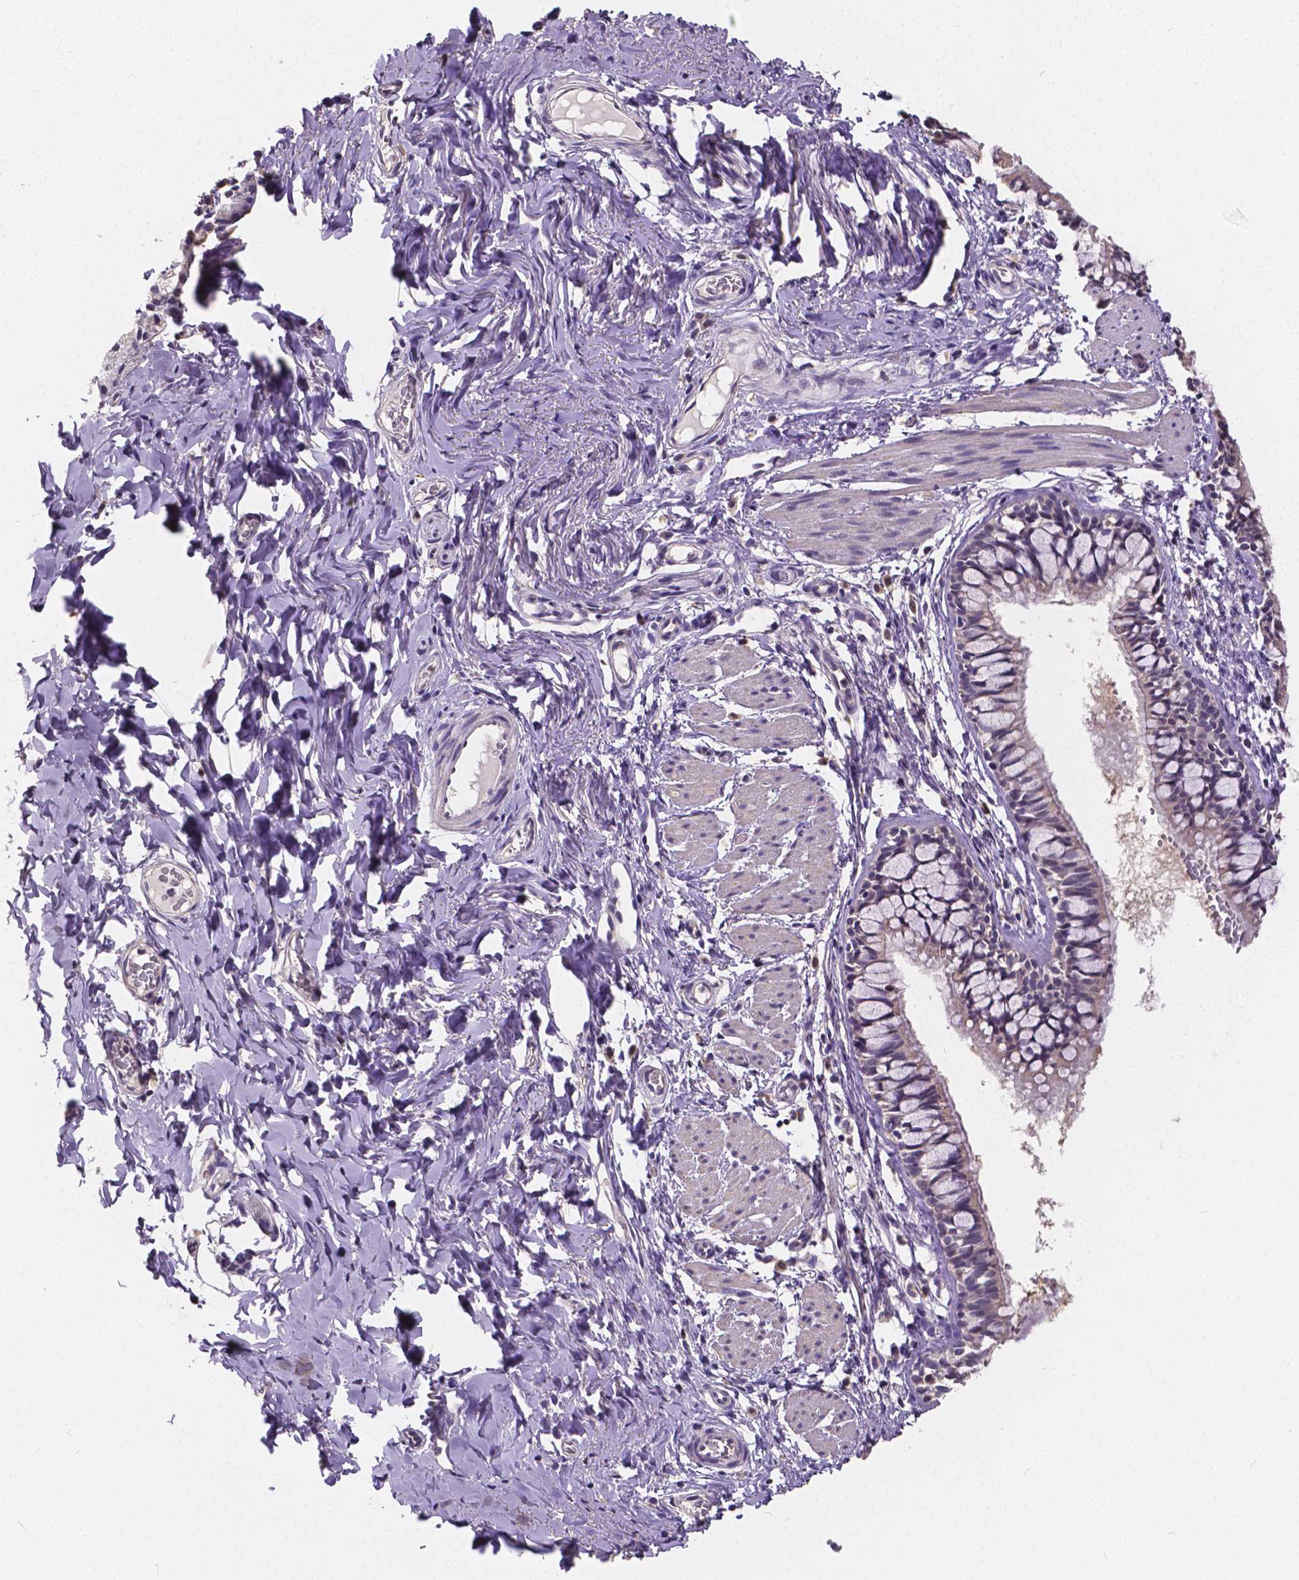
{"staining": {"intensity": "negative", "quantity": "none", "location": "none"}, "tissue": "bronchus", "cell_type": "Respiratory epithelial cells", "image_type": "normal", "snomed": [{"axis": "morphology", "description": "Normal tissue, NOS"}, {"axis": "topography", "description": "Bronchus"}], "caption": "Immunohistochemistry (IHC) micrograph of benign bronchus: human bronchus stained with DAB reveals no significant protein staining in respiratory epithelial cells. (Immunohistochemistry, brightfield microscopy, high magnification).", "gene": "CTNNA2", "patient": {"sex": "male", "age": 1}}